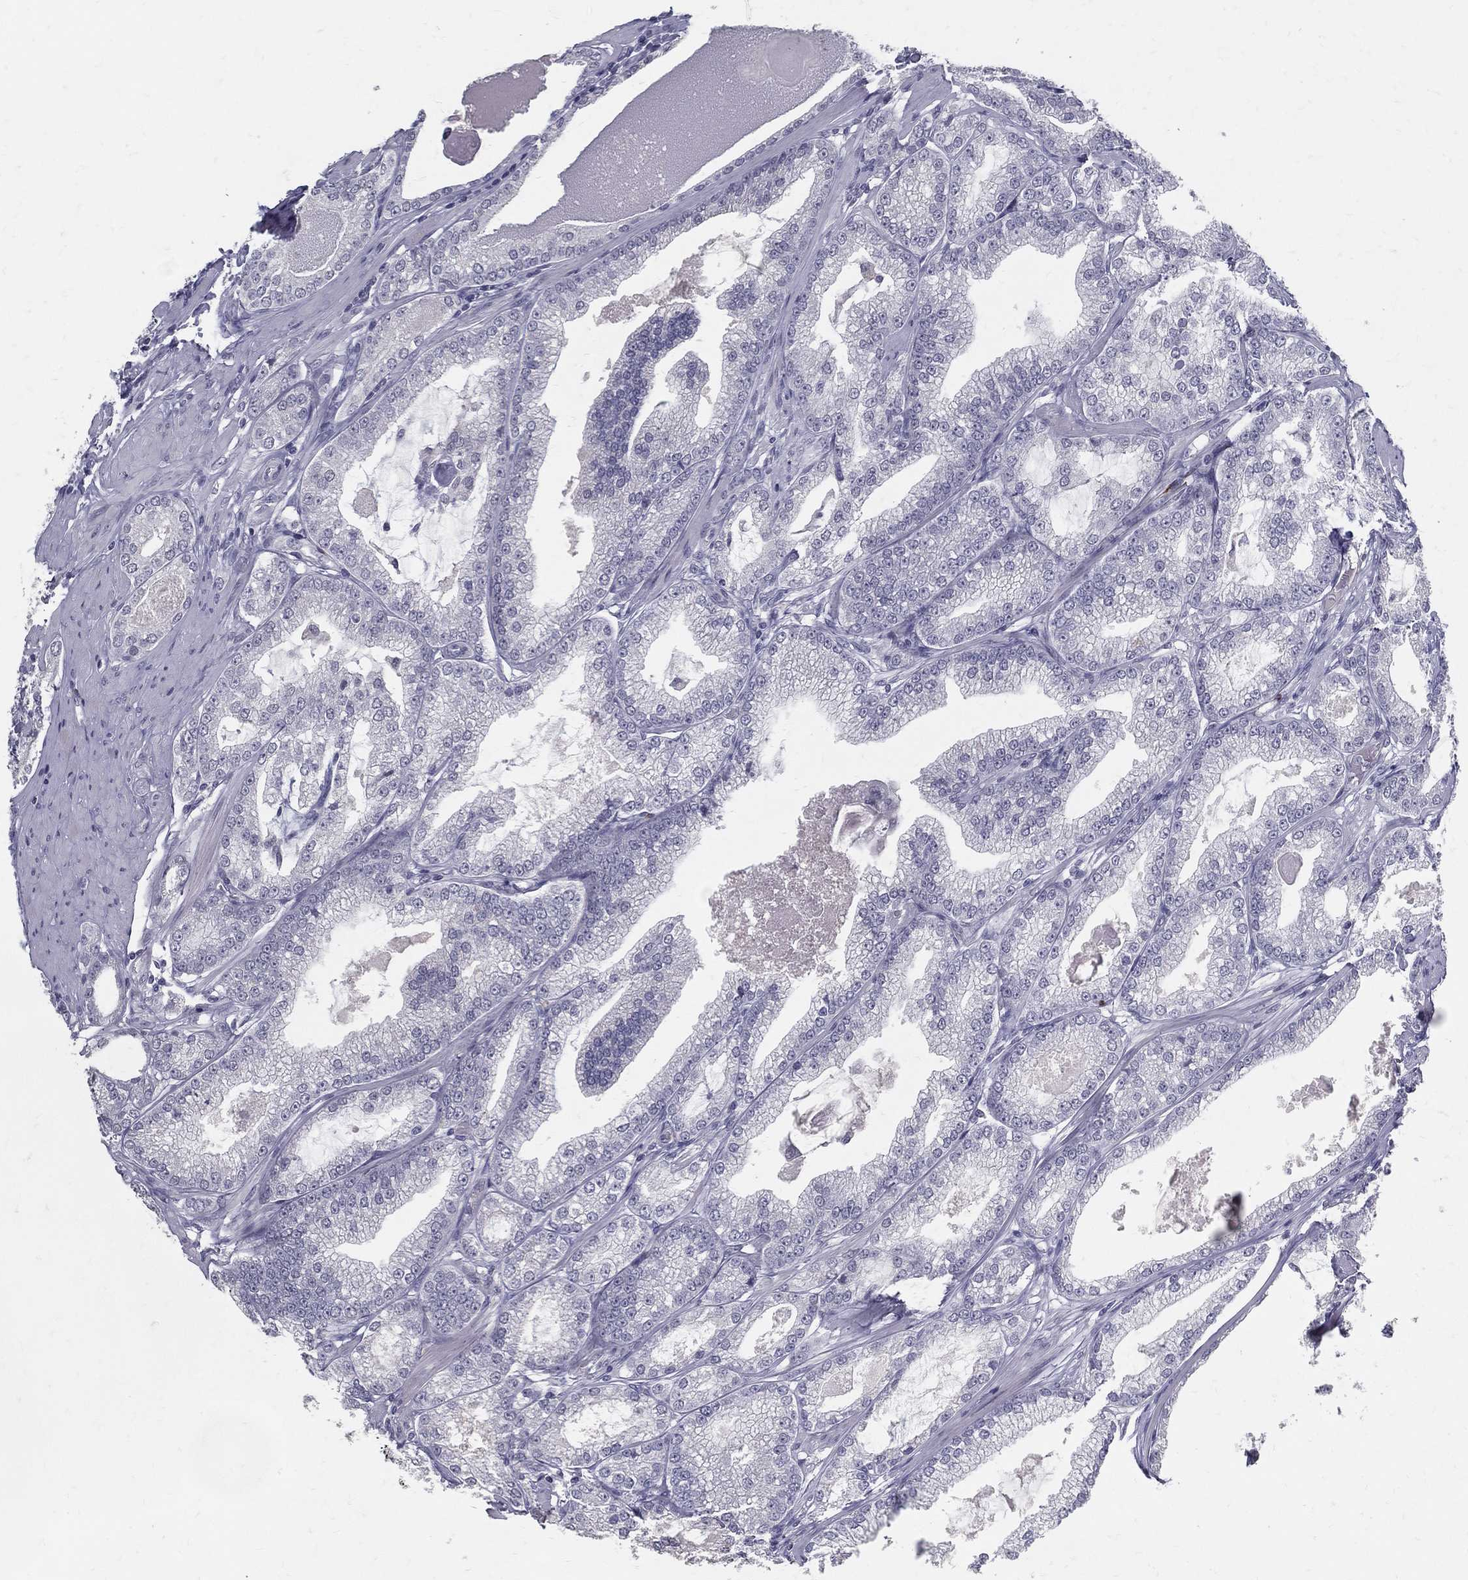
{"staining": {"intensity": "negative", "quantity": "none", "location": "none"}, "tissue": "prostate cancer", "cell_type": "Tumor cells", "image_type": "cancer", "snomed": [{"axis": "morphology", "description": "Adenocarcinoma, High grade"}, {"axis": "topography", "description": "Prostate and seminal vesicle, NOS"}], "caption": "This is an IHC micrograph of high-grade adenocarcinoma (prostate). There is no staining in tumor cells.", "gene": "ACE2", "patient": {"sex": "male", "age": 62}}